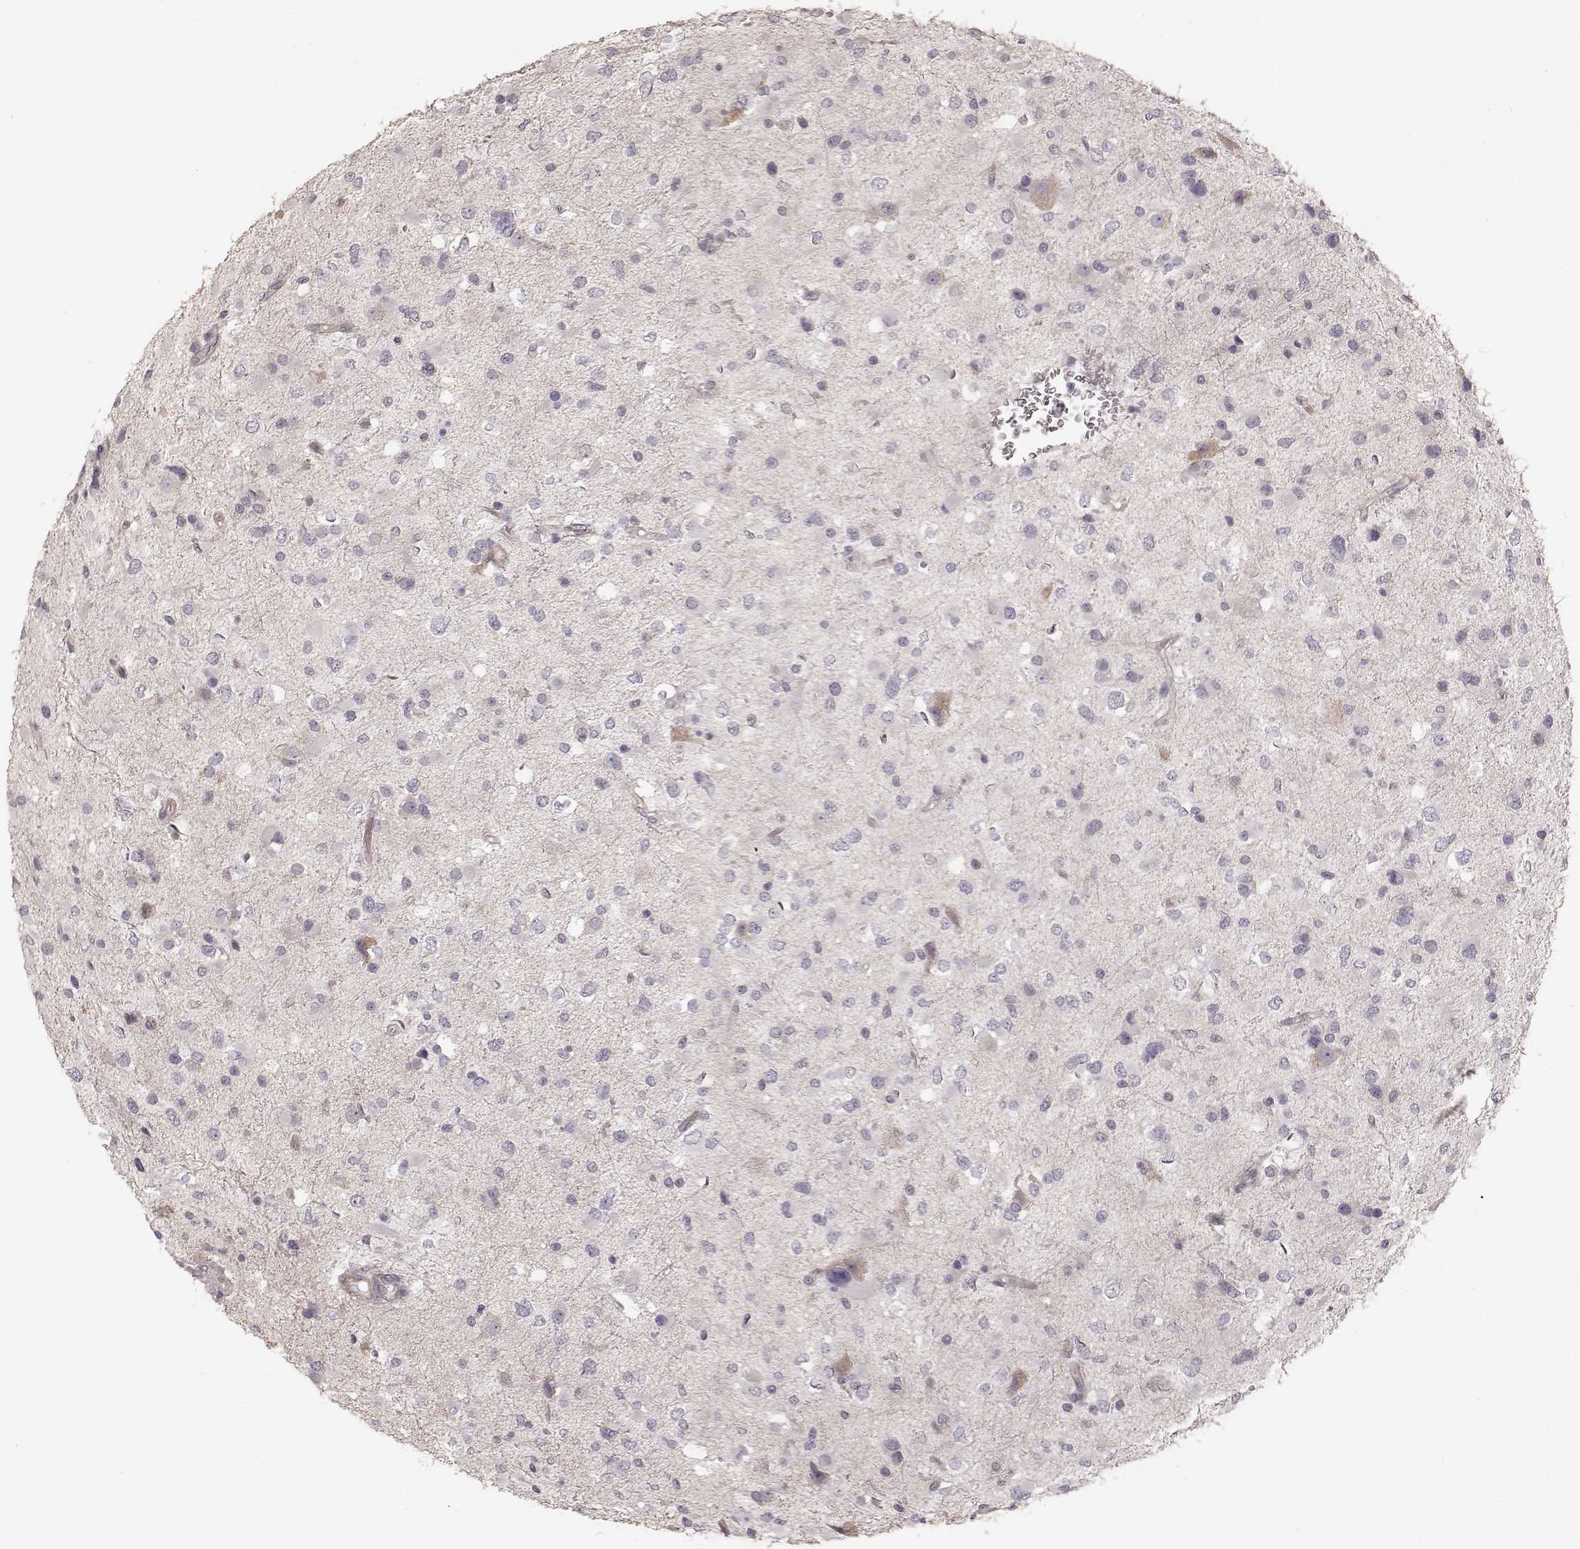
{"staining": {"intensity": "negative", "quantity": "none", "location": "none"}, "tissue": "glioma", "cell_type": "Tumor cells", "image_type": "cancer", "snomed": [{"axis": "morphology", "description": "Glioma, malignant, Low grade"}, {"axis": "topography", "description": "Brain"}], "caption": "Tumor cells show no significant protein staining in malignant low-grade glioma.", "gene": "KCNJ9", "patient": {"sex": "female", "age": 32}}